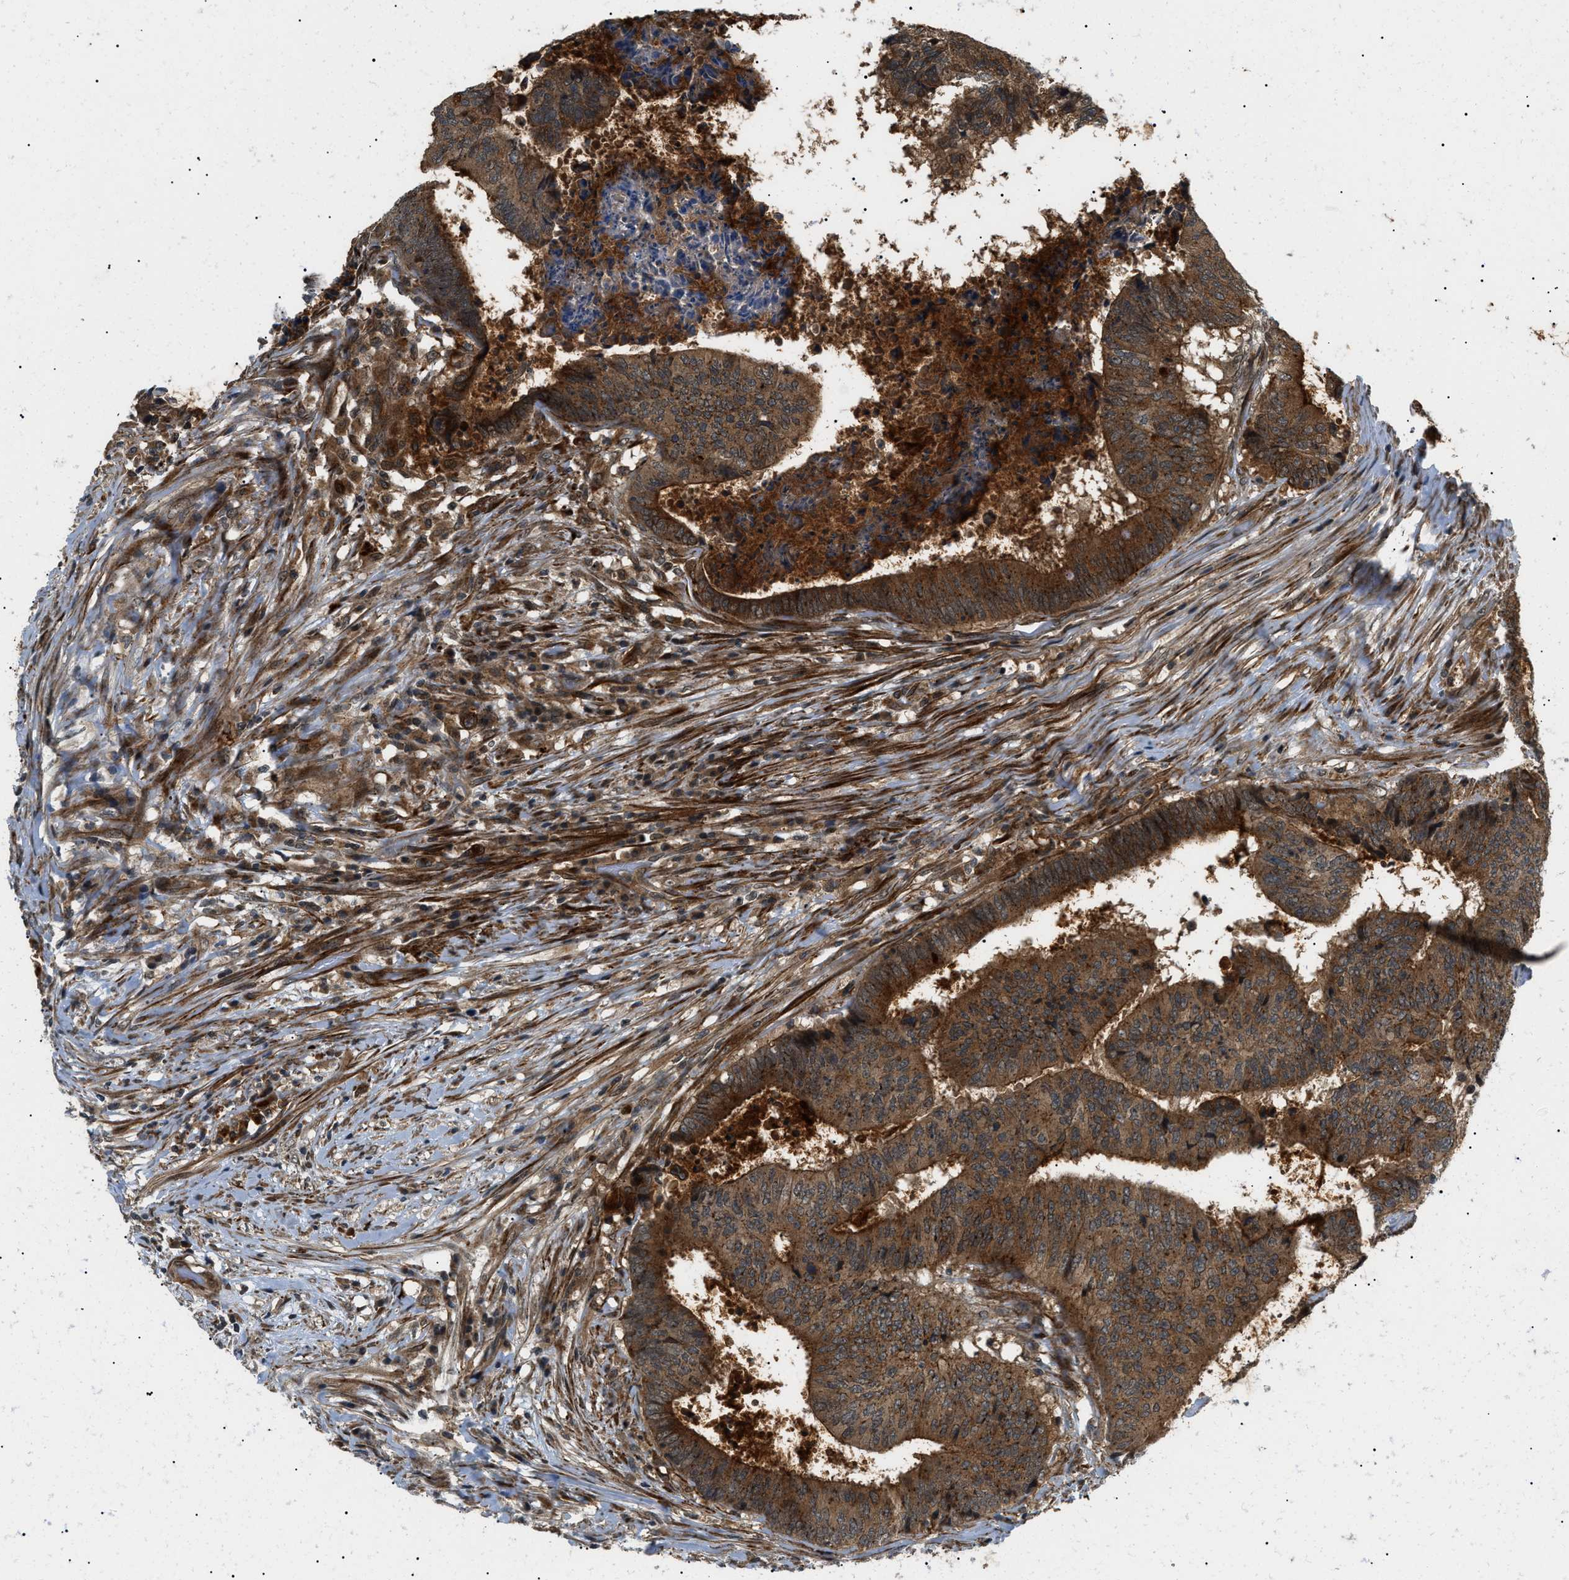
{"staining": {"intensity": "strong", "quantity": ">75%", "location": "cytoplasmic/membranous"}, "tissue": "colorectal cancer", "cell_type": "Tumor cells", "image_type": "cancer", "snomed": [{"axis": "morphology", "description": "Adenocarcinoma, NOS"}, {"axis": "topography", "description": "Rectum"}], "caption": "Tumor cells demonstrate high levels of strong cytoplasmic/membranous staining in approximately >75% of cells in colorectal cancer. (Brightfield microscopy of DAB IHC at high magnification).", "gene": "ATP6AP1", "patient": {"sex": "male", "age": 72}}